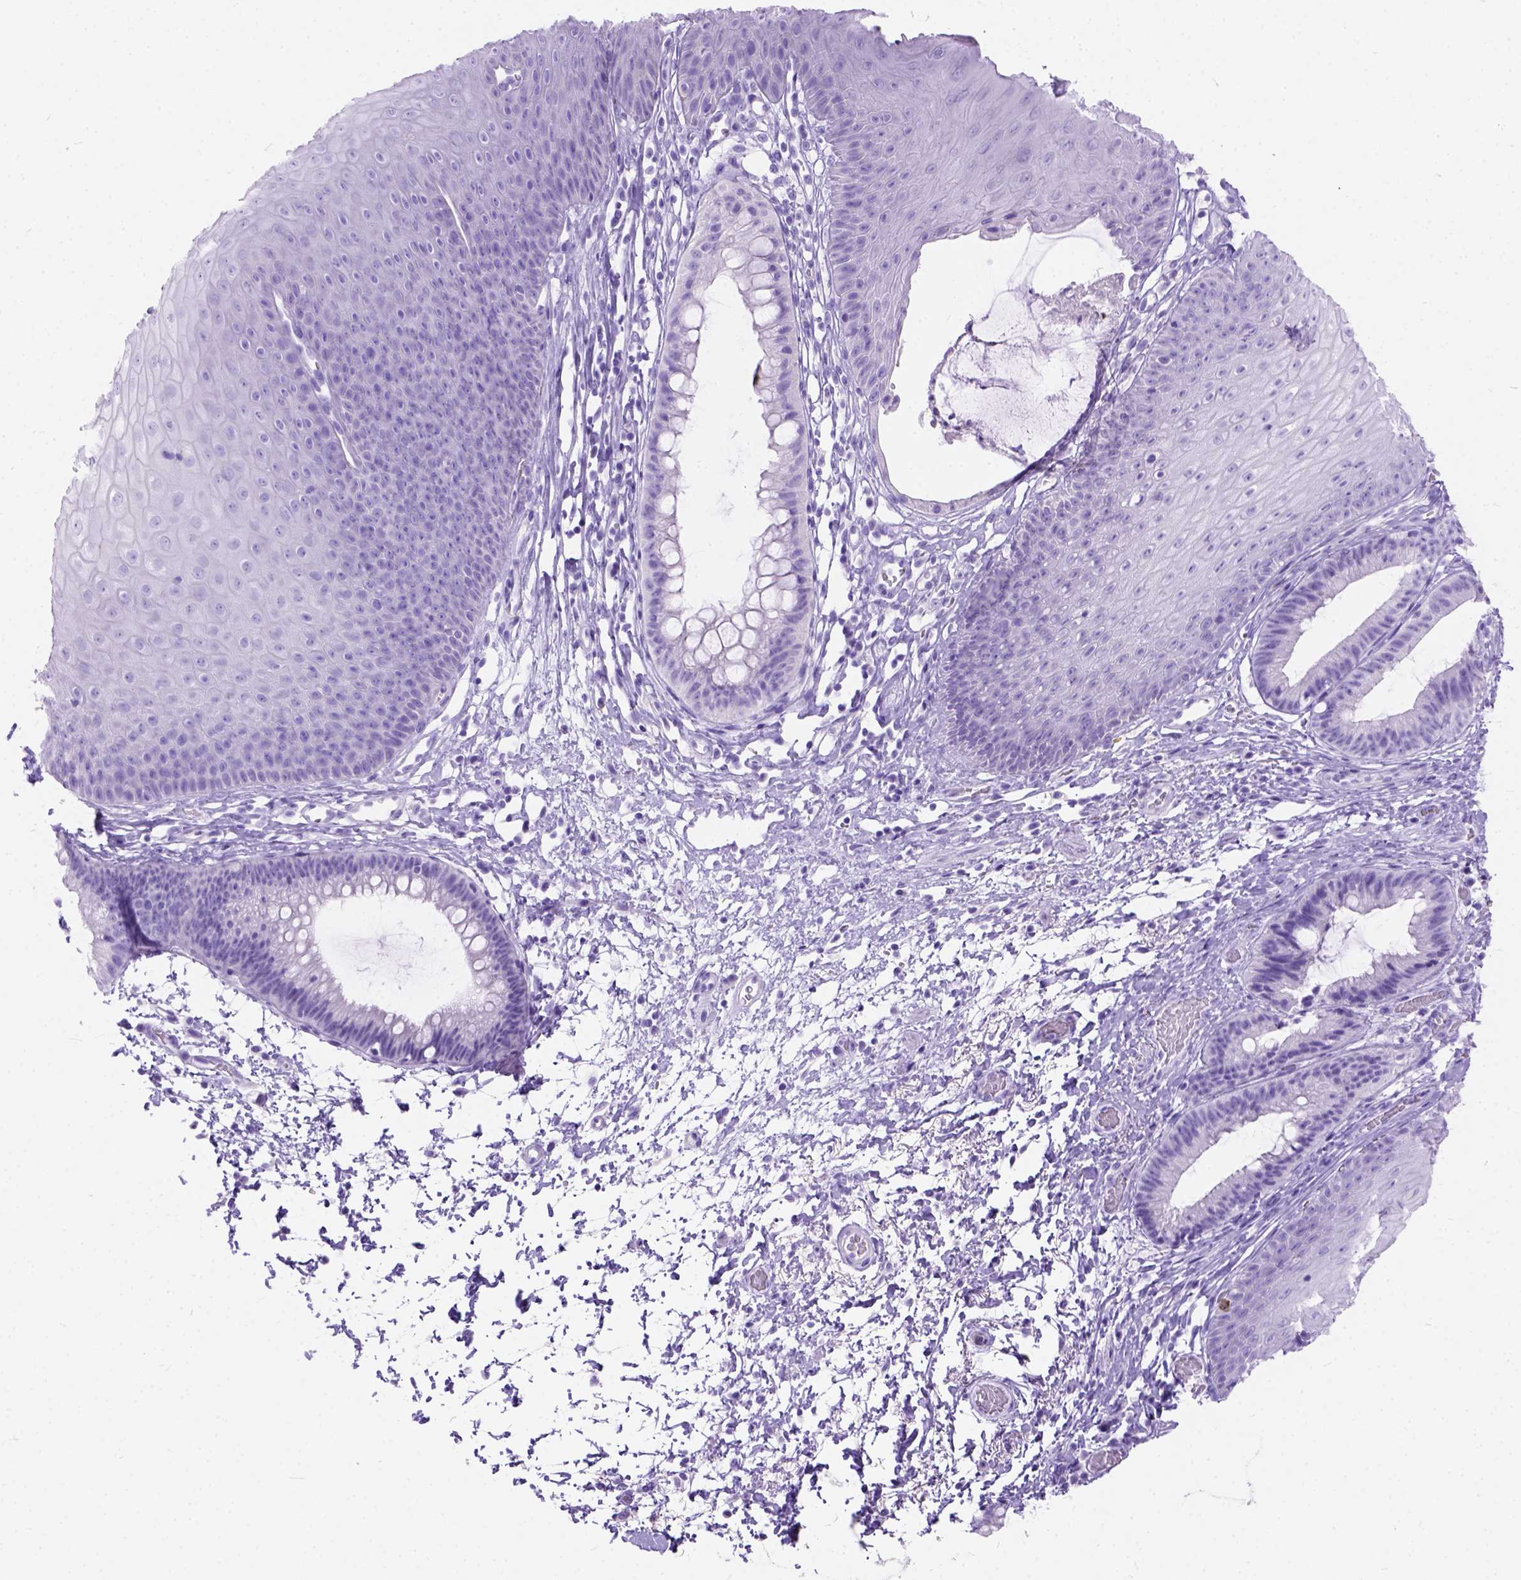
{"staining": {"intensity": "negative", "quantity": "none", "location": "none"}, "tissue": "skin", "cell_type": "Epidermal cells", "image_type": "normal", "snomed": [{"axis": "morphology", "description": "Normal tissue, NOS"}, {"axis": "topography", "description": "Anal"}], "caption": "Immunohistochemical staining of benign human skin shows no significant staining in epidermal cells.", "gene": "C1QTNF3", "patient": {"sex": "male", "age": 53}}